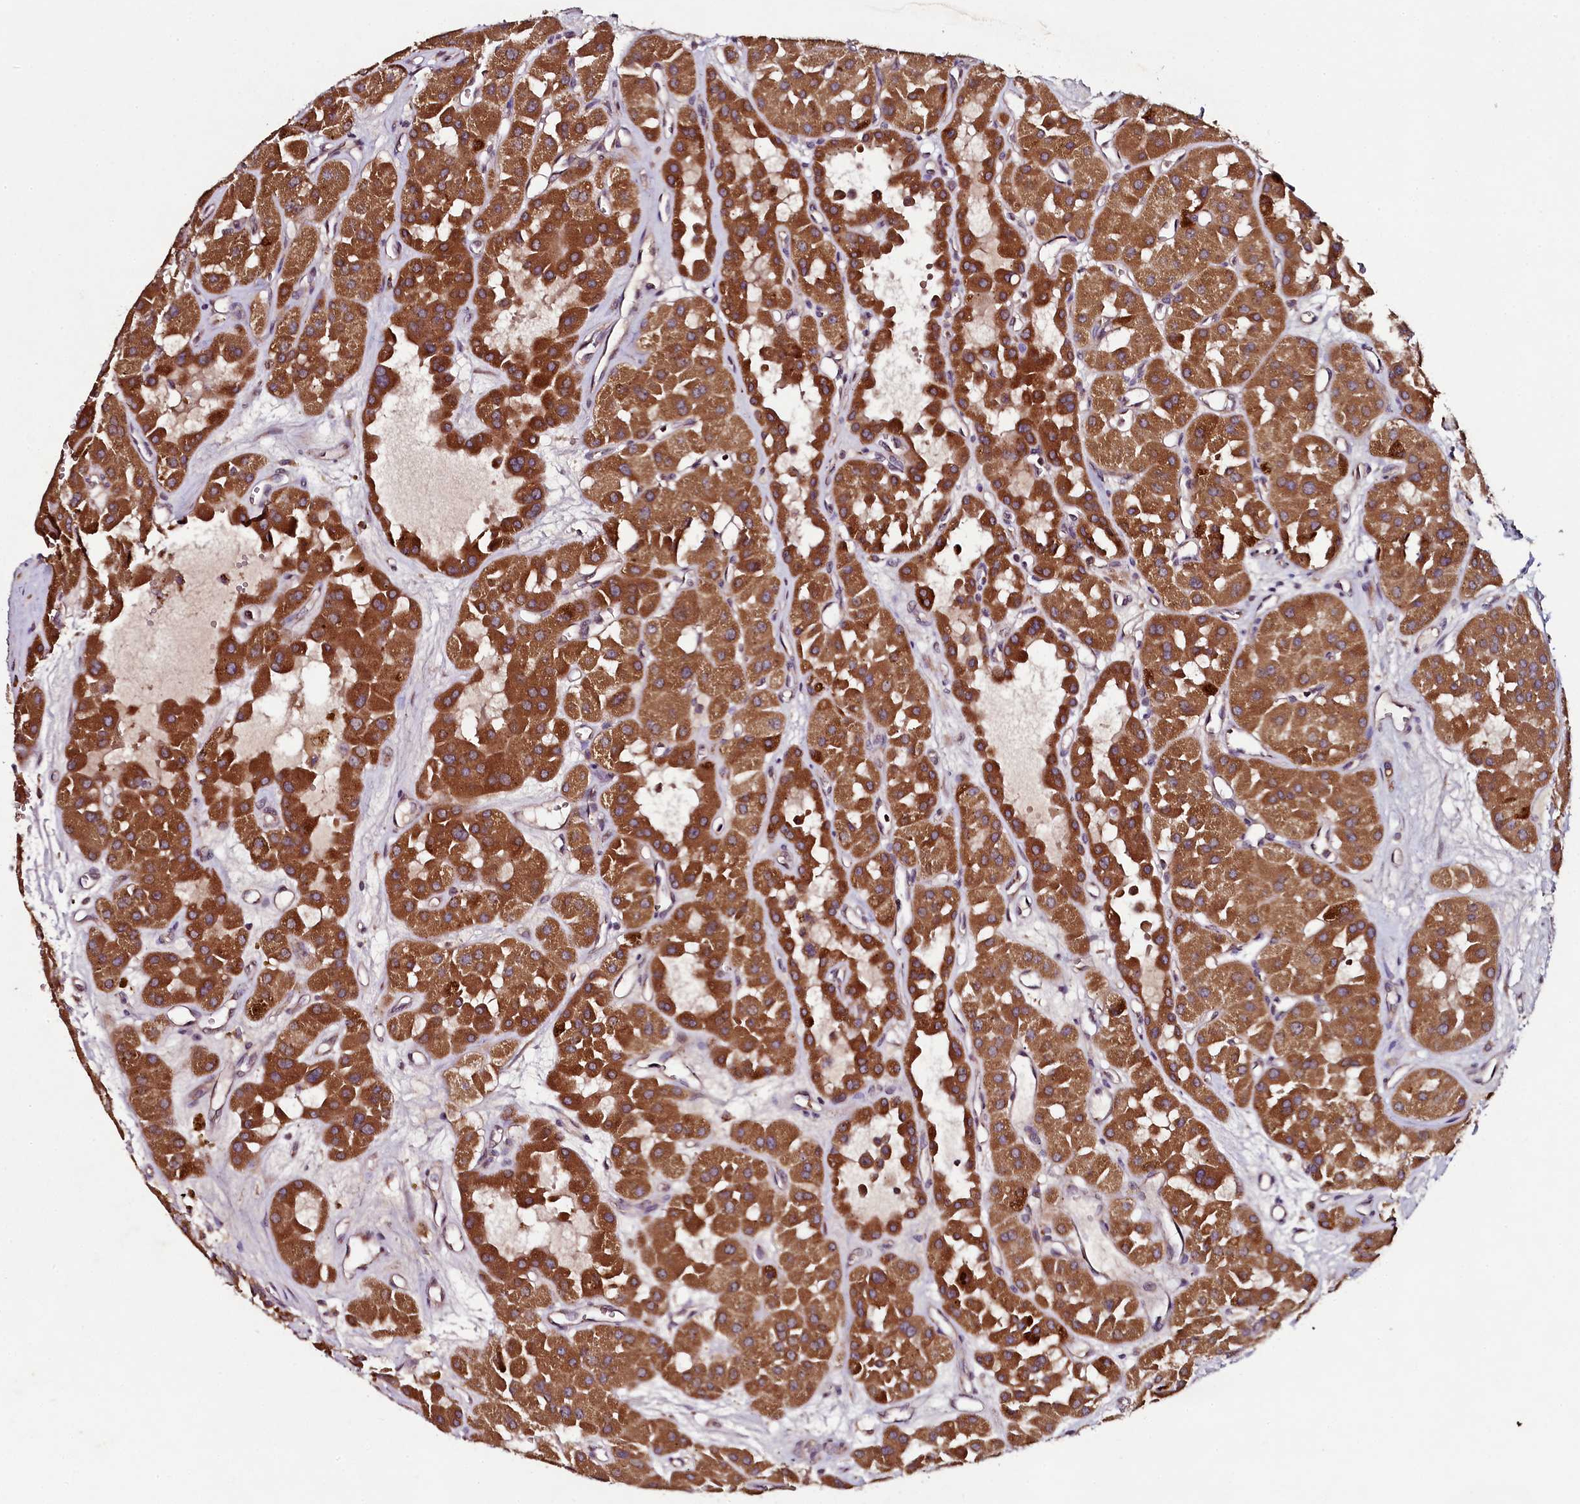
{"staining": {"intensity": "strong", "quantity": ">75%", "location": "cytoplasmic/membranous"}, "tissue": "renal cancer", "cell_type": "Tumor cells", "image_type": "cancer", "snomed": [{"axis": "morphology", "description": "Carcinoma, NOS"}, {"axis": "topography", "description": "Kidney"}], "caption": "Tumor cells display strong cytoplasmic/membranous expression in approximately >75% of cells in renal carcinoma. (DAB (3,3'-diaminobenzidine) IHC, brown staining for protein, blue staining for nuclei).", "gene": "SEC24C", "patient": {"sex": "female", "age": 75}}